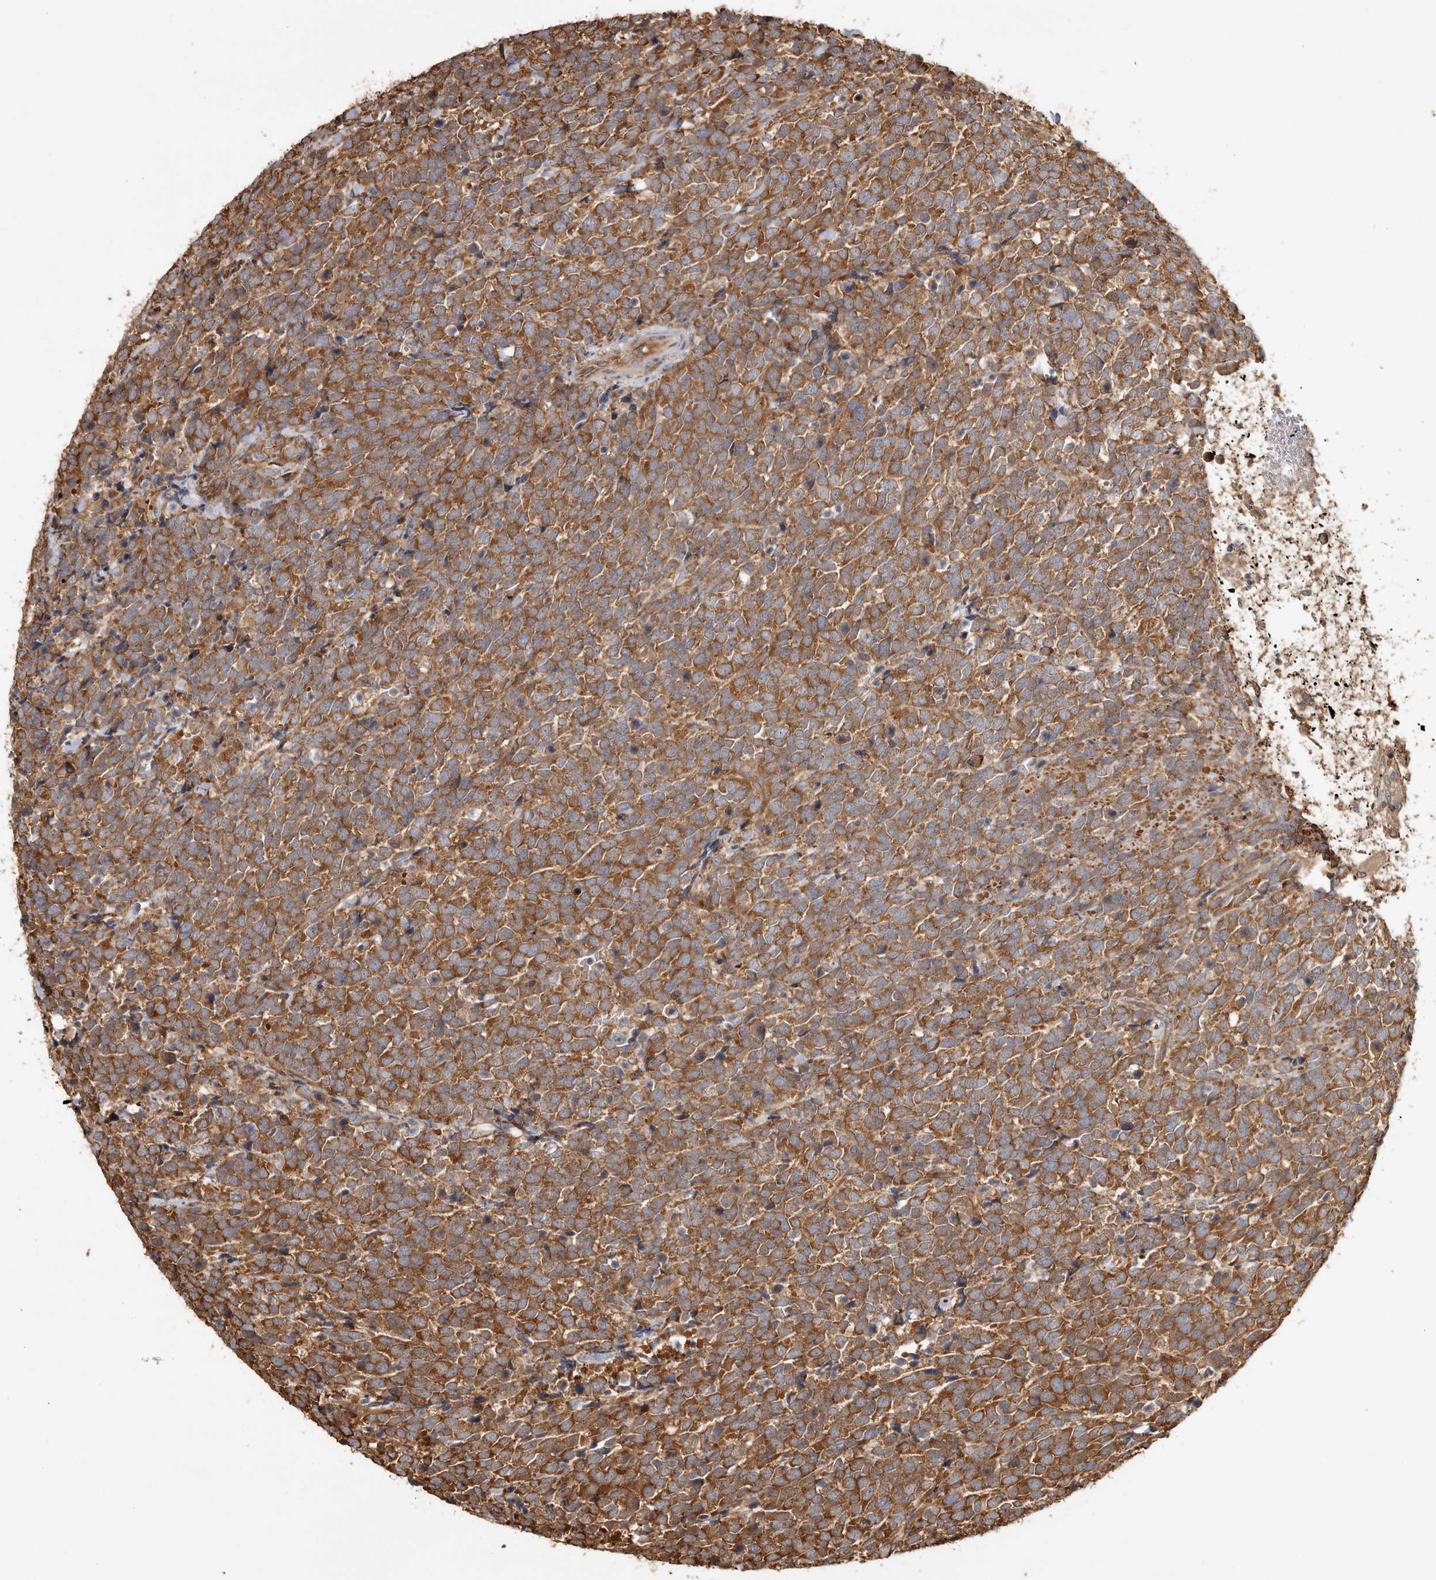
{"staining": {"intensity": "strong", "quantity": ">75%", "location": "cytoplasmic/membranous"}, "tissue": "urothelial cancer", "cell_type": "Tumor cells", "image_type": "cancer", "snomed": [{"axis": "morphology", "description": "Urothelial carcinoma, High grade"}, {"axis": "topography", "description": "Urinary bladder"}], "caption": "Urothelial carcinoma (high-grade) stained with a protein marker displays strong staining in tumor cells.", "gene": "CAMSAP2", "patient": {"sex": "female", "age": 82}}